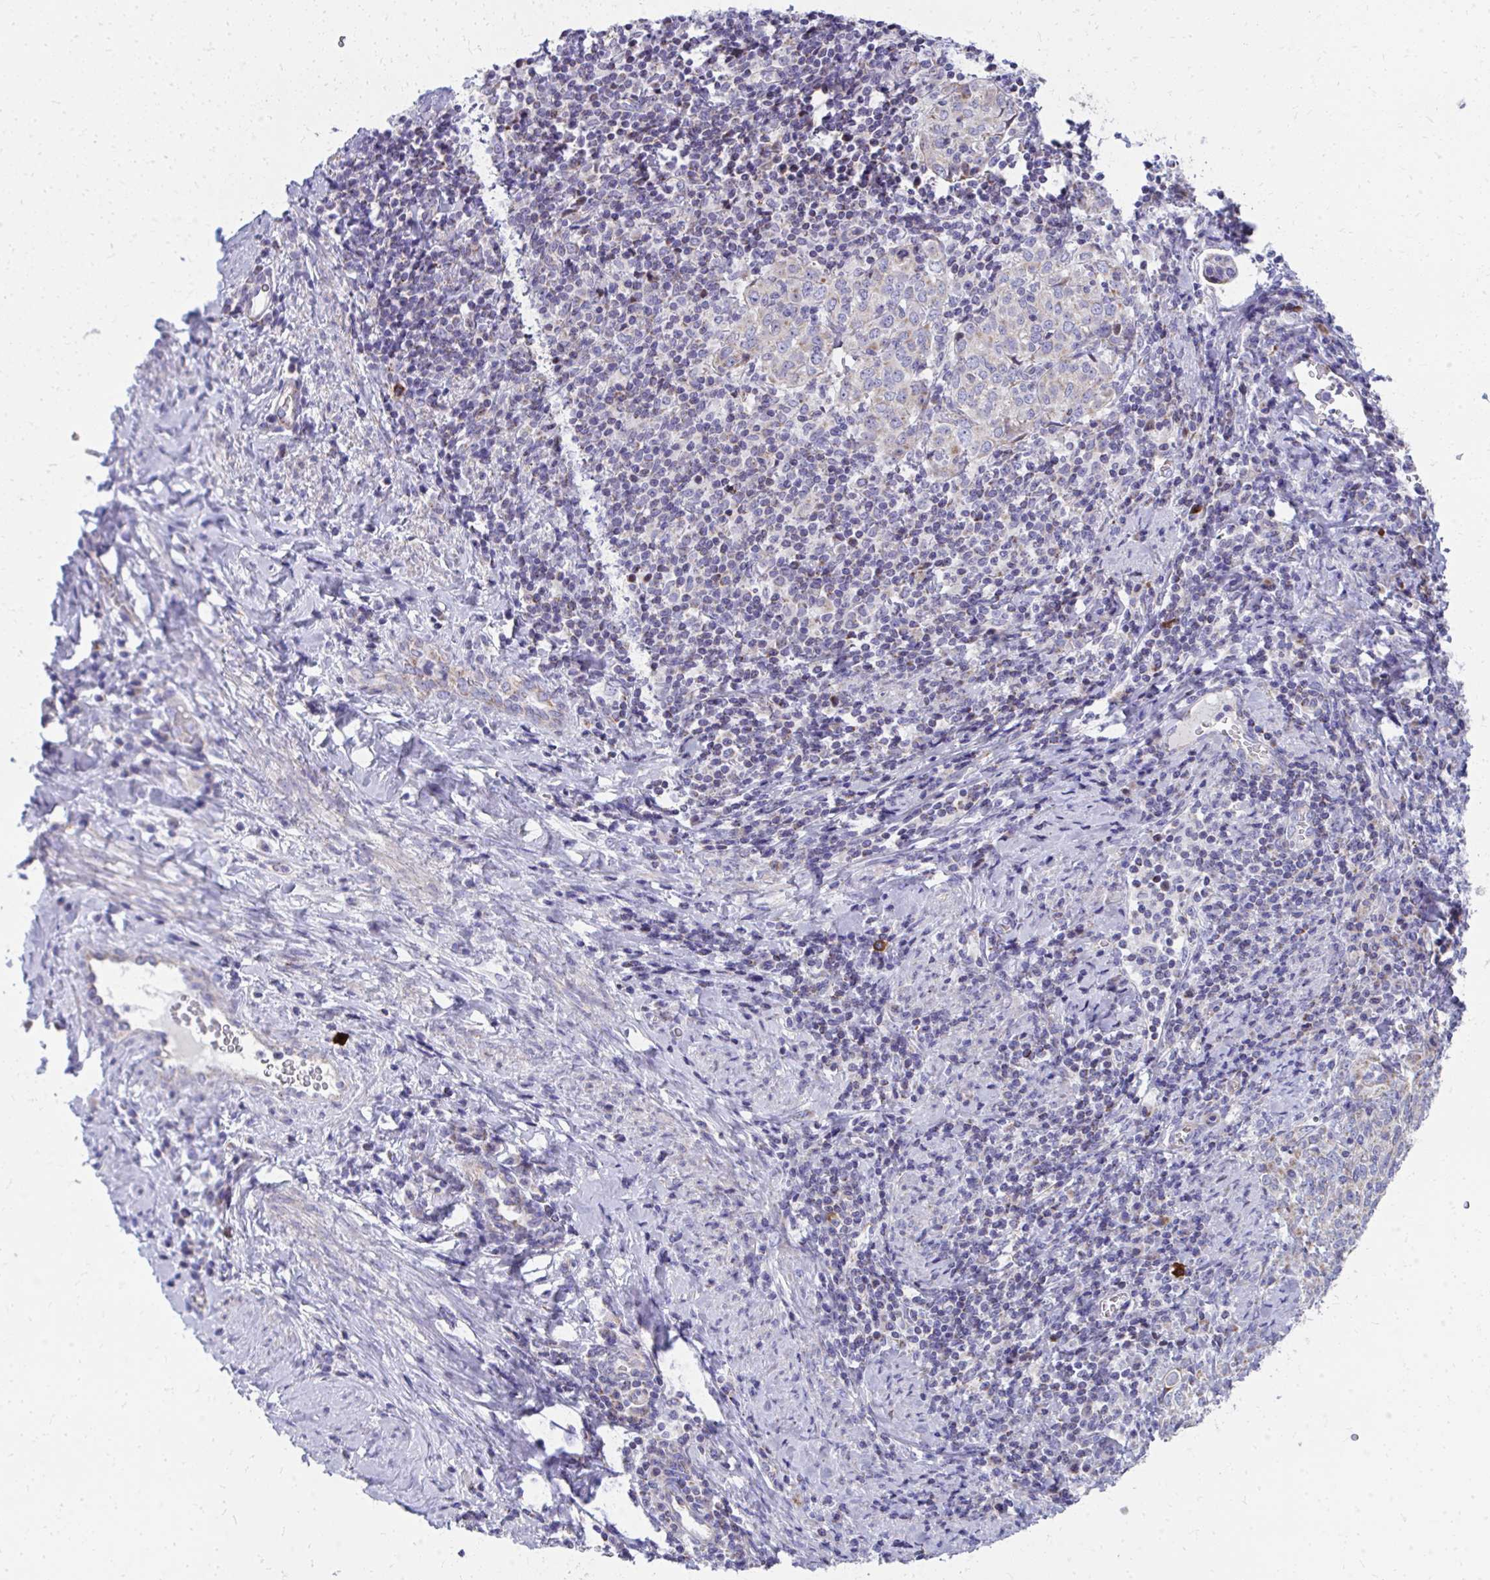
{"staining": {"intensity": "negative", "quantity": "none", "location": "none"}, "tissue": "cervical cancer", "cell_type": "Tumor cells", "image_type": "cancer", "snomed": [{"axis": "morphology", "description": "Normal tissue, NOS"}, {"axis": "morphology", "description": "Squamous cell carcinoma, NOS"}, {"axis": "topography", "description": "Vagina"}, {"axis": "topography", "description": "Cervix"}], "caption": "Immunohistochemistry micrograph of human squamous cell carcinoma (cervical) stained for a protein (brown), which reveals no expression in tumor cells.", "gene": "IL37", "patient": {"sex": "female", "age": 45}}